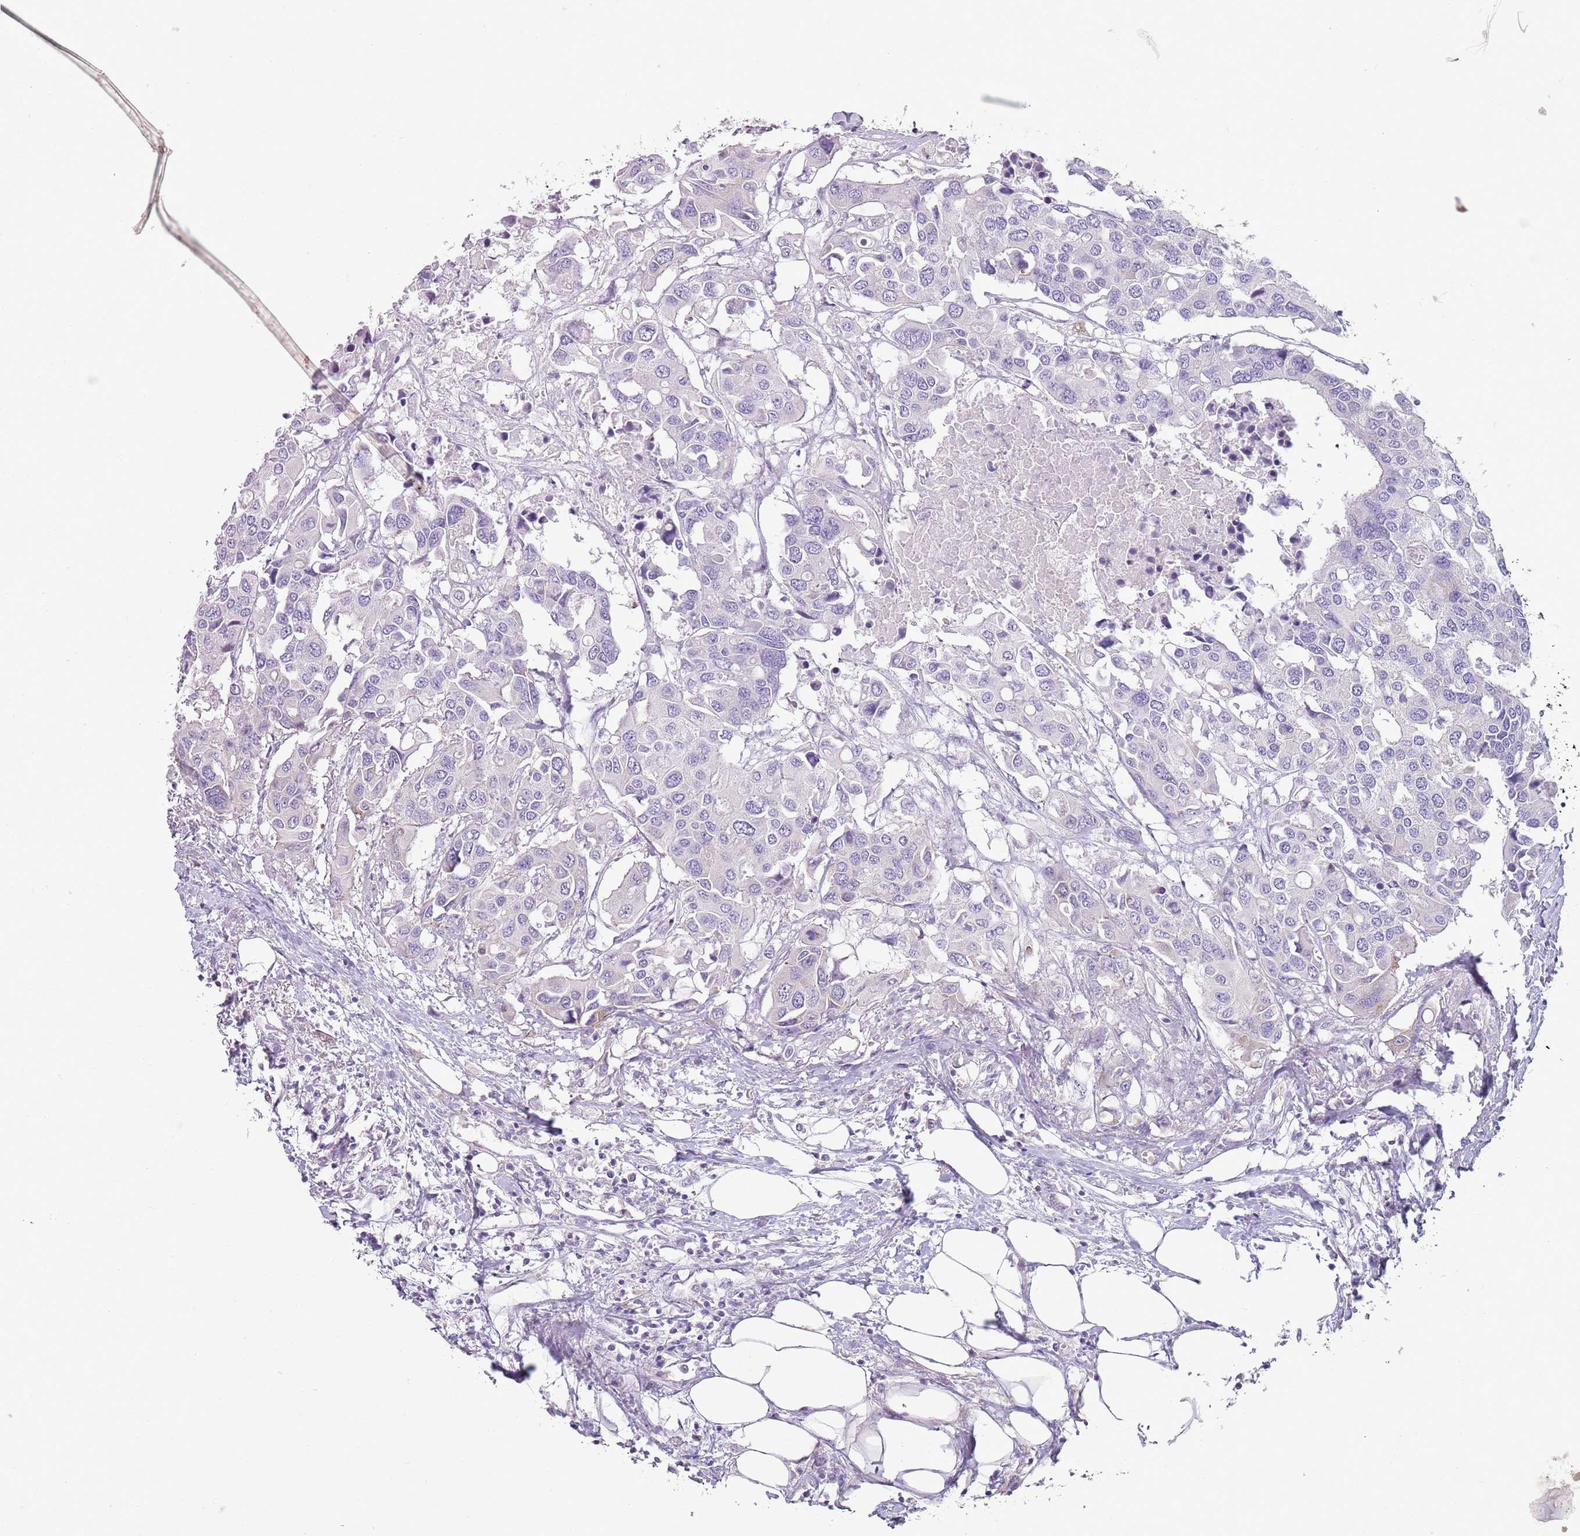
{"staining": {"intensity": "negative", "quantity": "none", "location": "none"}, "tissue": "colorectal cancer", "cell_type": "Tumor cells", "image_type": "cancer", "snomed": [{"axis": "morphology", "description": "Adenocarcinoma, NOS"}, {"axis": "topography", "description": "Colon"}], "caption": "Colorectal cancer stained for a protein using IHC demonstrates no staining tumor cells.", "gene": "ZNF583", "patient": {"sex": "male", "age": 77}}